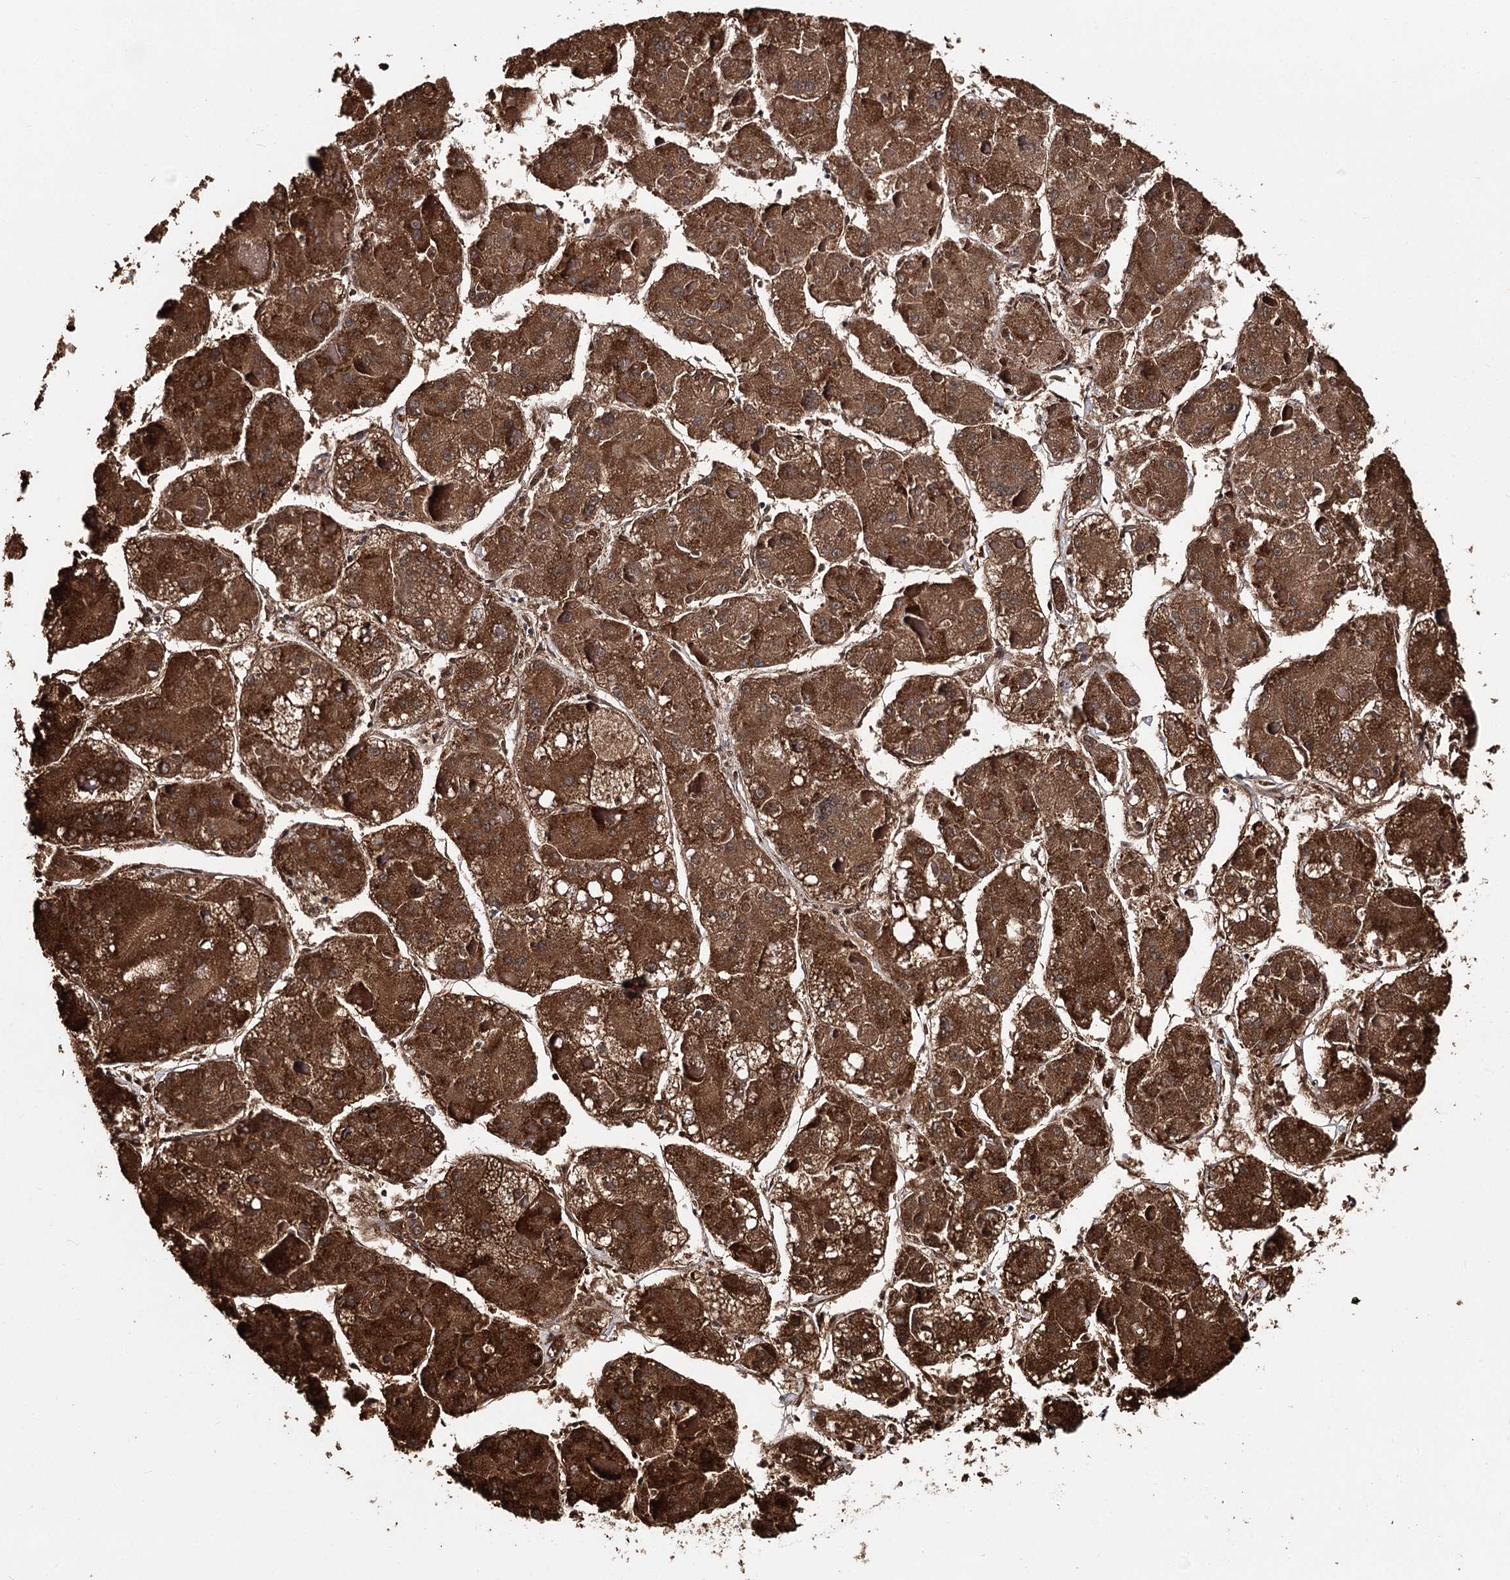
{"staining": {"intensity": "strong", "quantity": ">75%", "location": "cytoplasmic/membranous"}, "tissue": "liver cancer", "cell_type": "Tumor cells", "image_type": "cancer", "snomed": [{"axis": "morphology", "description": "Carcinoma, Hepatocellular, NOS"}, {"axis": "topography", "description": "Liver"}], "caption": "An image showing strong cytoplasmic/membranous expression in approximately >75% of tumor cells in liver cancer, as visualized by brown immunohistochemical staining.", "gene": "TMEM201", "patient": {"sex": "female", "age": 73}}